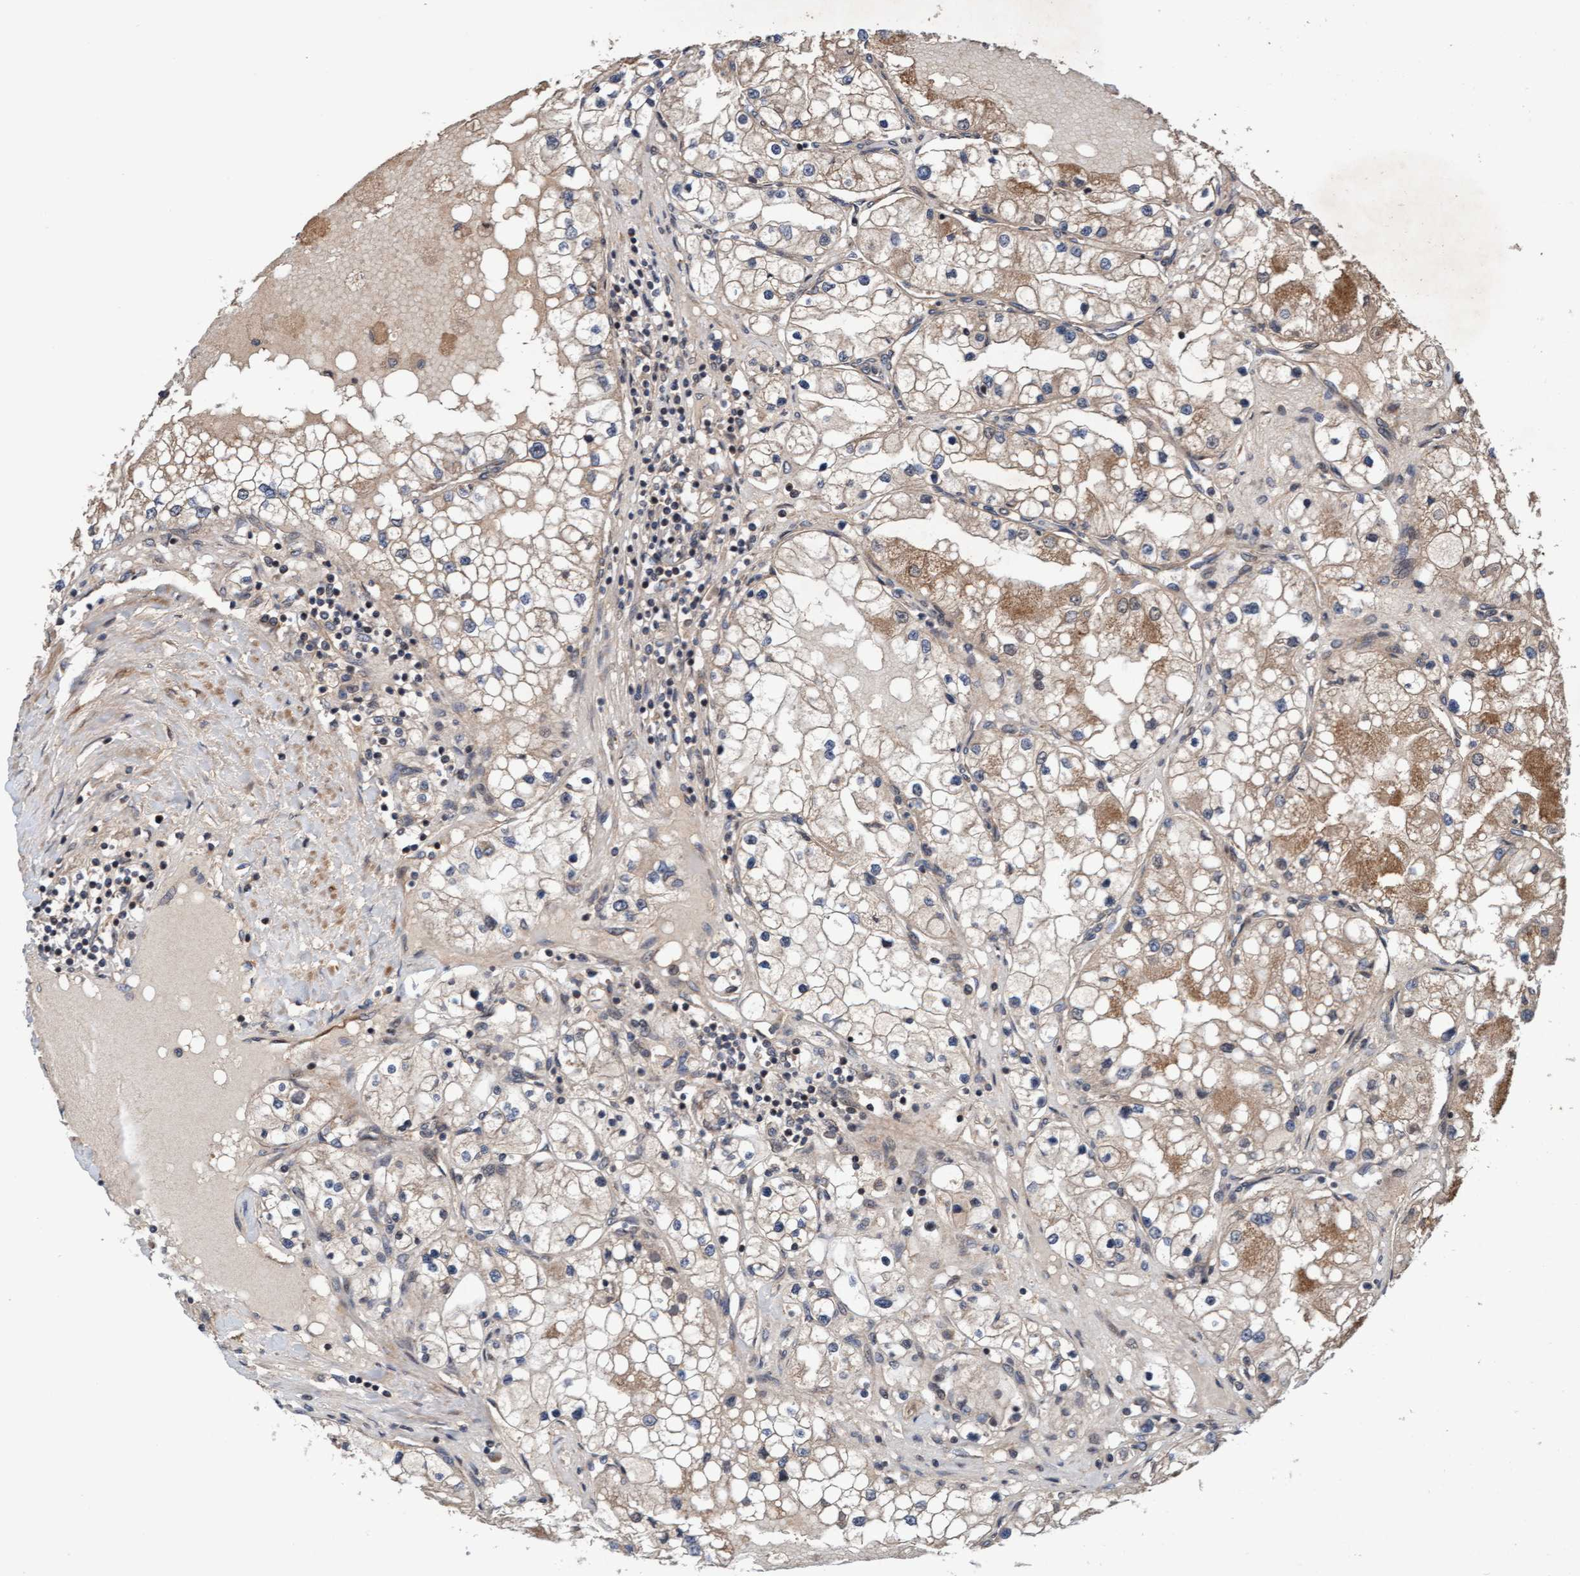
{"staining": {"intensity": "moderate", "quantity": "25%-75%", "location": "cytoplasmic/membranous"}, "tissue": "renal cancer", "cell_type": "Tumor cells", "image_type": "cancer", "snomed": [{"axis": "morphology", "description": "Adenocarcinoma, NOS"}, {"axis": "topography", "description": "Kidney"}], "caption": "IHC of renal cancer exhibits medium levels of moderate cytoplasmic/membranous positivity in approximately 25%-75% of tumor cells.", "gene": "MLXIP", "patient": {"sex": "male", "age": 68}}